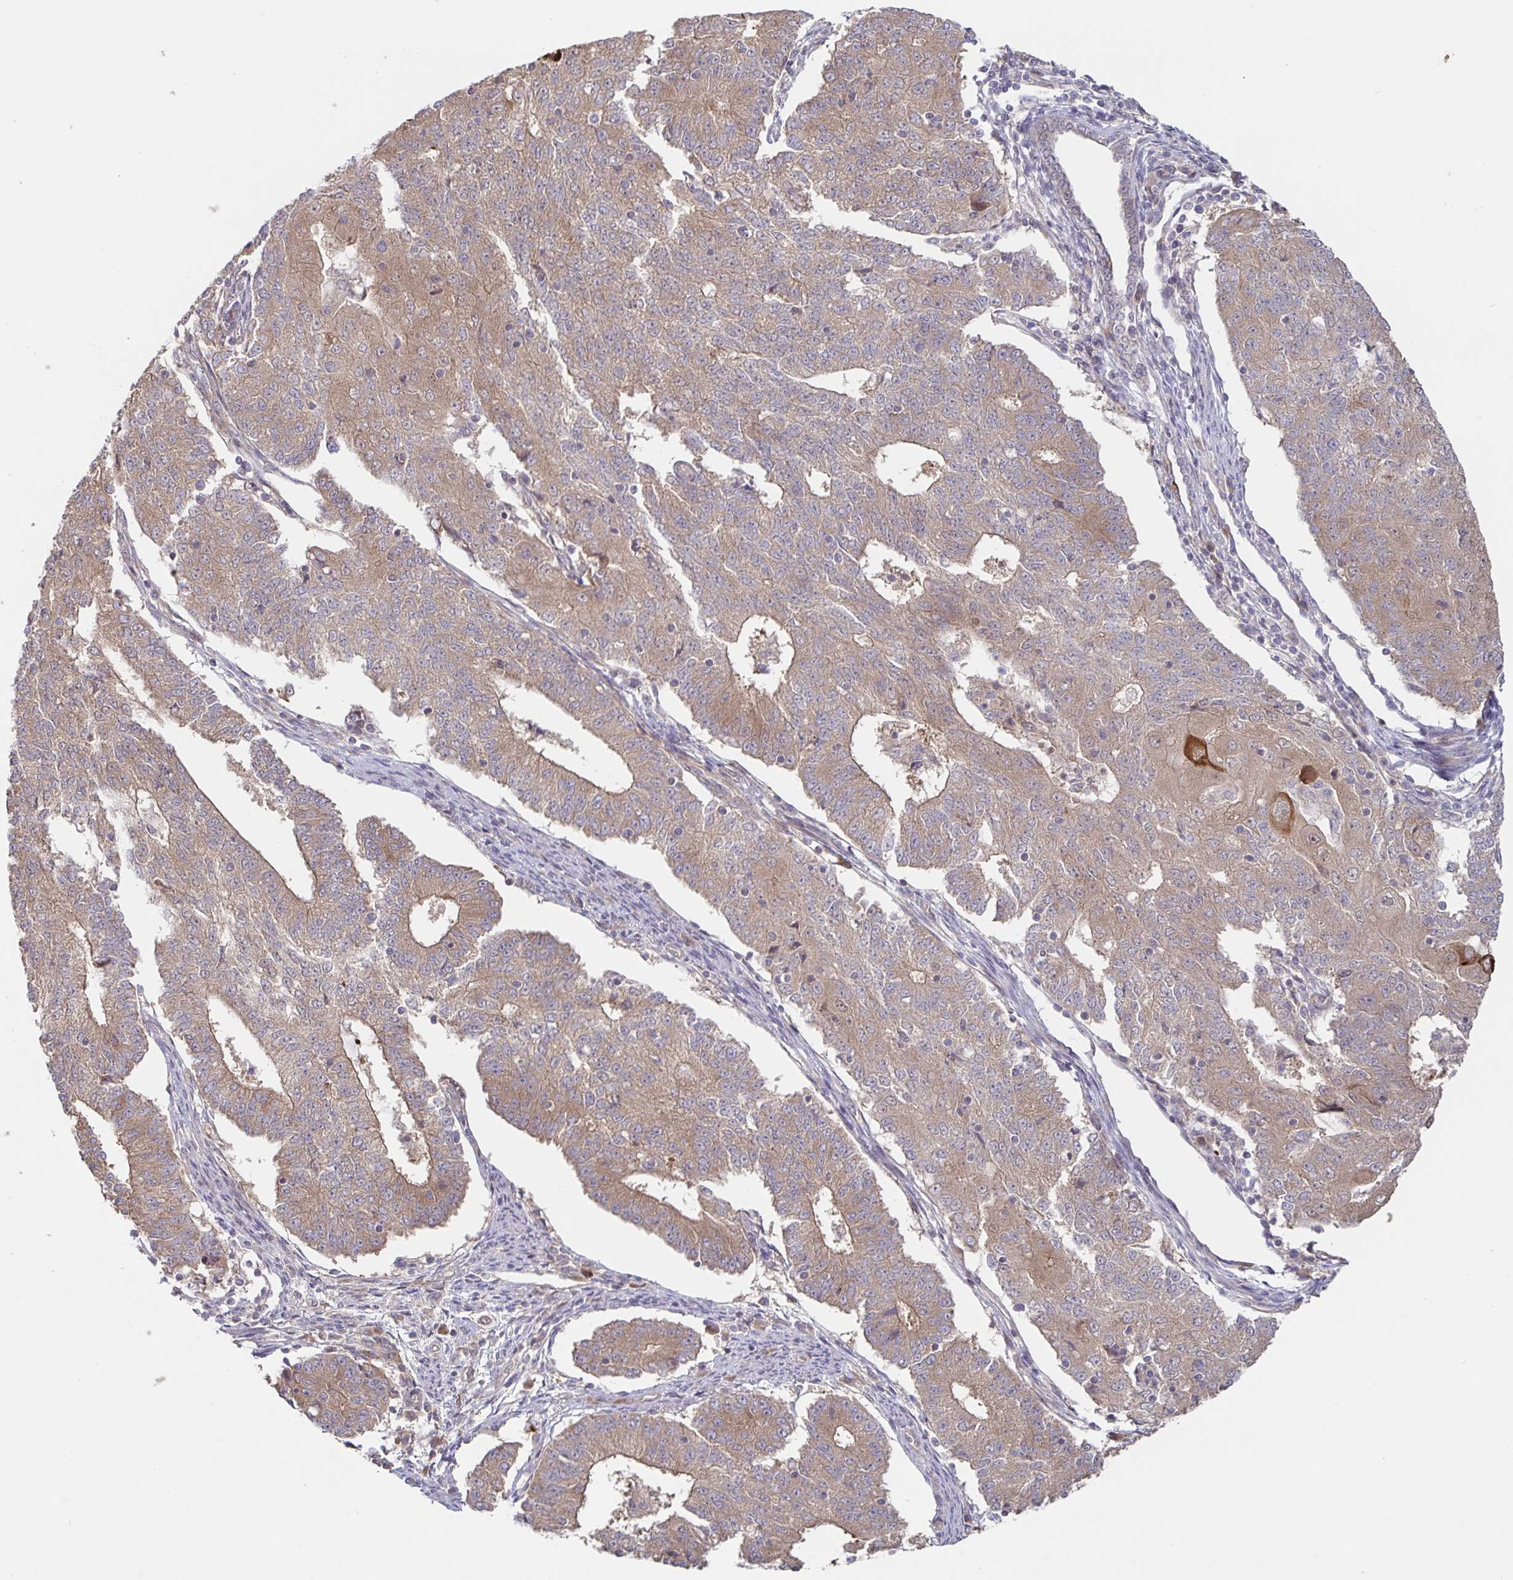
{"staining": {"intensity": "weak", "quantity": ">75%", "location": "cytoplasmic/membranous"}, "tissue": "endometrial cancer", "cell_type": "Tumor cells", "image_type": "cancer", "snomed": [{"axis": "morphology", "description": "Adenocarcinoma, NOS"}, {"axis": "topography", "description": "Endometrium"}], "caption": "Weak cytoplasmic/membranous protein staining is identified in about >75% of tumor cells in endometrial cancer.", "gene": "AACS", "patient": {"sex": "female", "age": 56}}